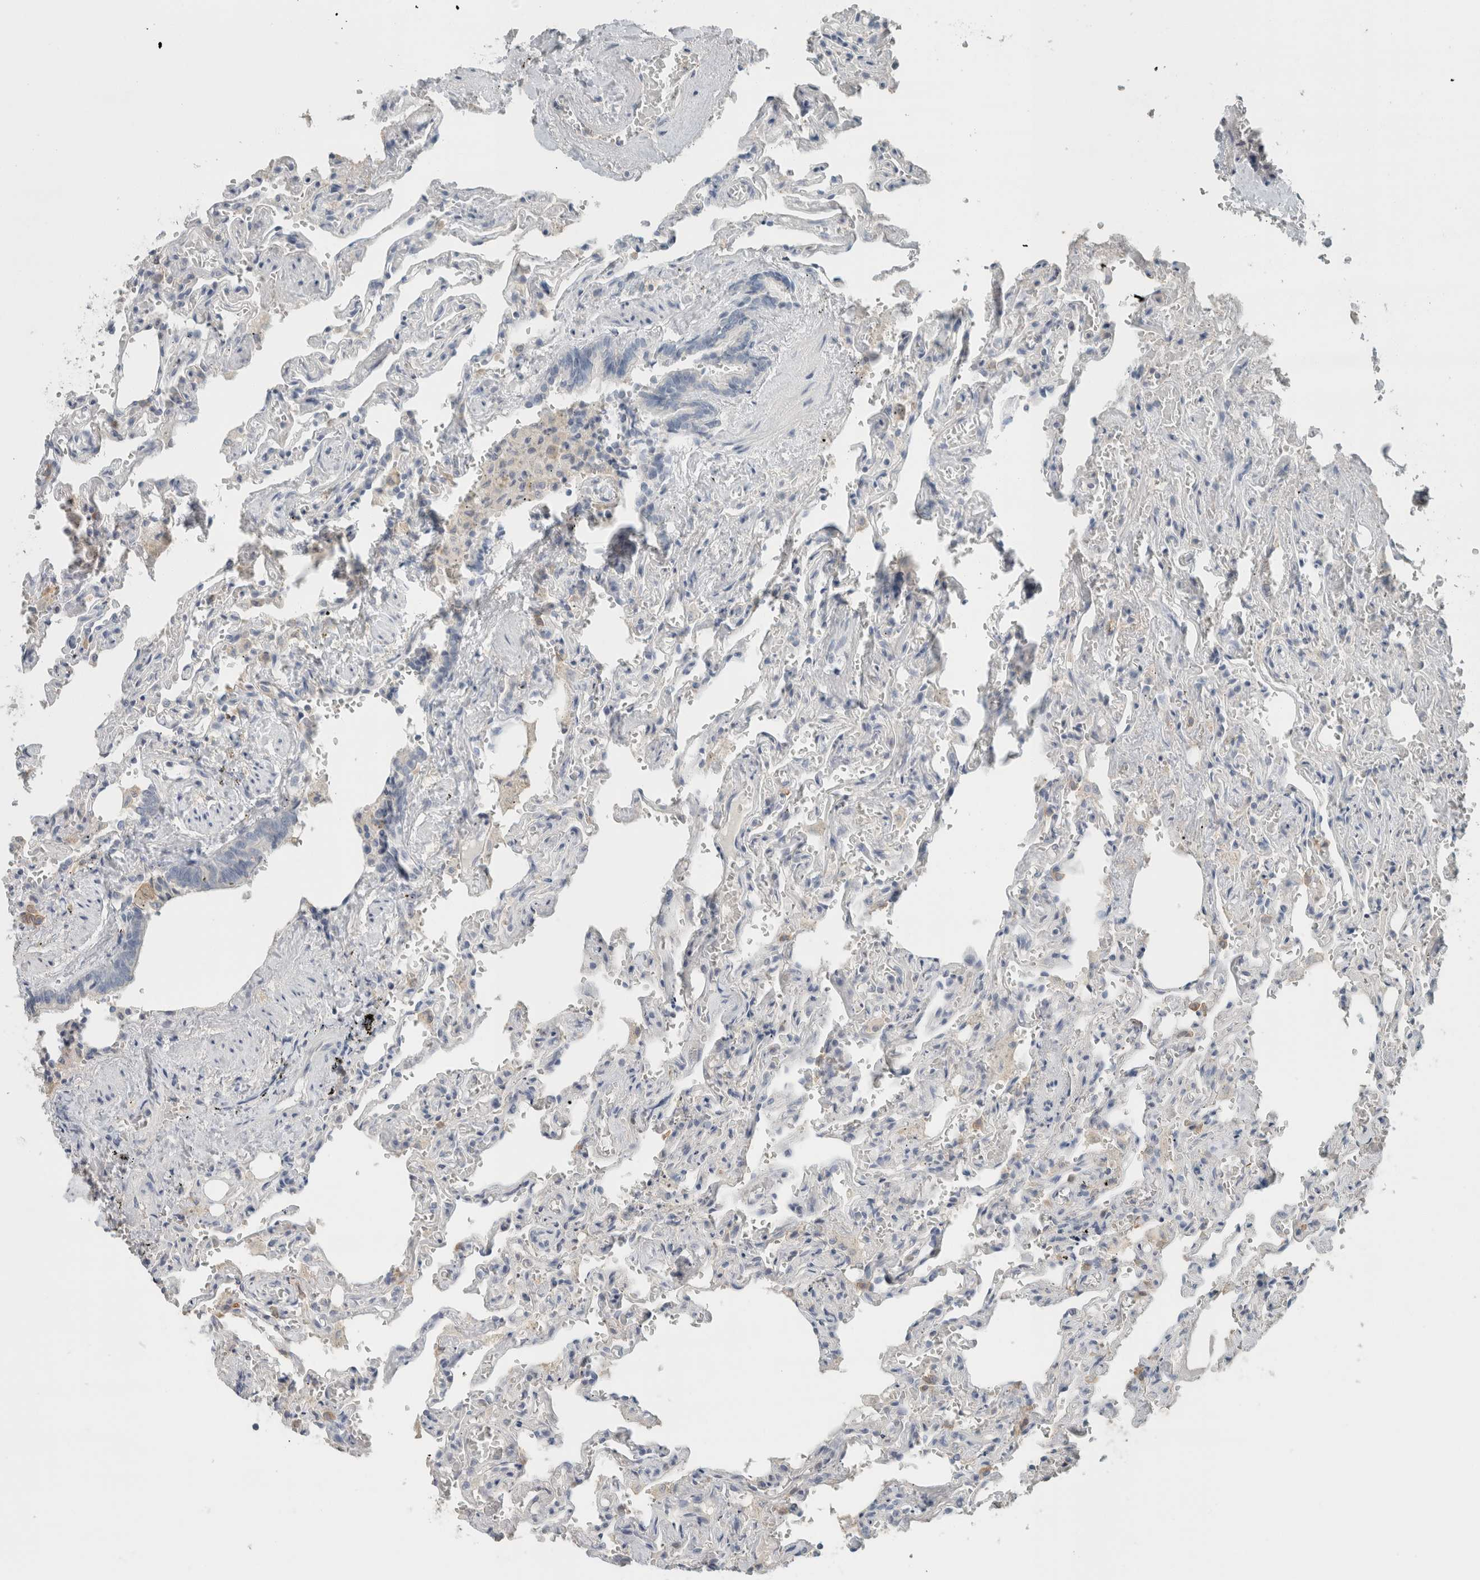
{"staining": {"intensity": "negative", "quantity": "none", "location": "none"}, "tissue": "lung", "cell_type": "Alveolar cells", "image_type": "normal", "snomed": [{"axis": "morphology", "description": "Normal tissue, NOS"}, {"axis": "topography", "description": "Lung"}], "caption": "Photomicrograph shows no significant protein positivity in alveolar cells of unremarkable lung.", "gene": "SCIN", "patient": {"sex": "male", "age": 21}}